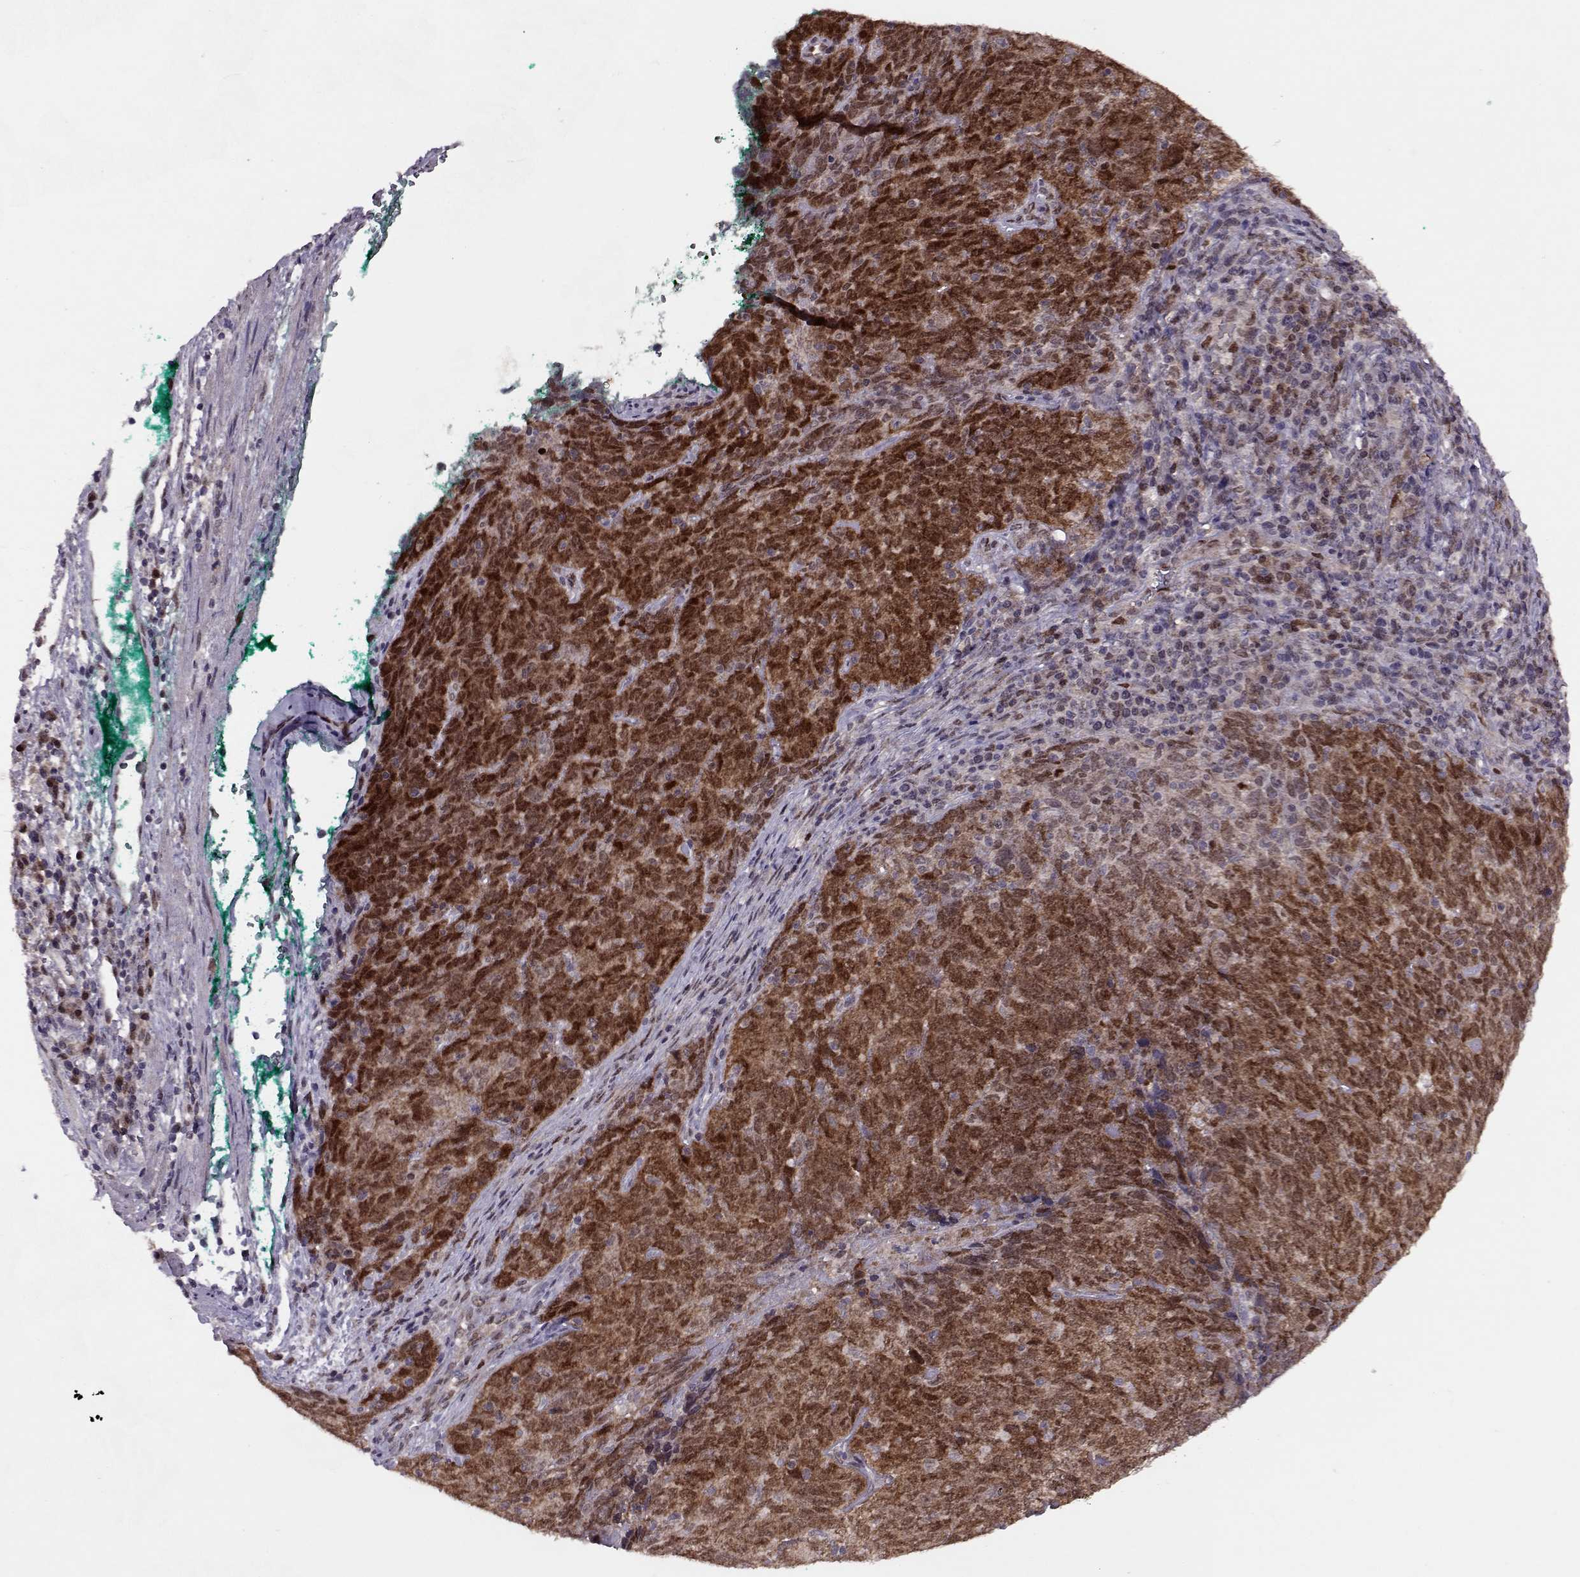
{"staining": {"intensity": "strong", "quantity": "25%-75%", "location": "cytoplasmic/membranous,nuclear"}, "tissue": "skin cancer", "cell_type": "Tumor cells", "image_type": "cancer", "snomed": [{"axis": "morphology", "description": "Squamous cell carcinoma, NOS"}, {"axis": "topography", "description": "Skin"}, {"axis": "topography", "description": "Anal"}], "caption": "Squamous cell carcinoma (skin) stained with a protein marker shows strong staining in tumor cells.", "gene": "CDK4", "patient": {"sex": "female", "age": 51}}